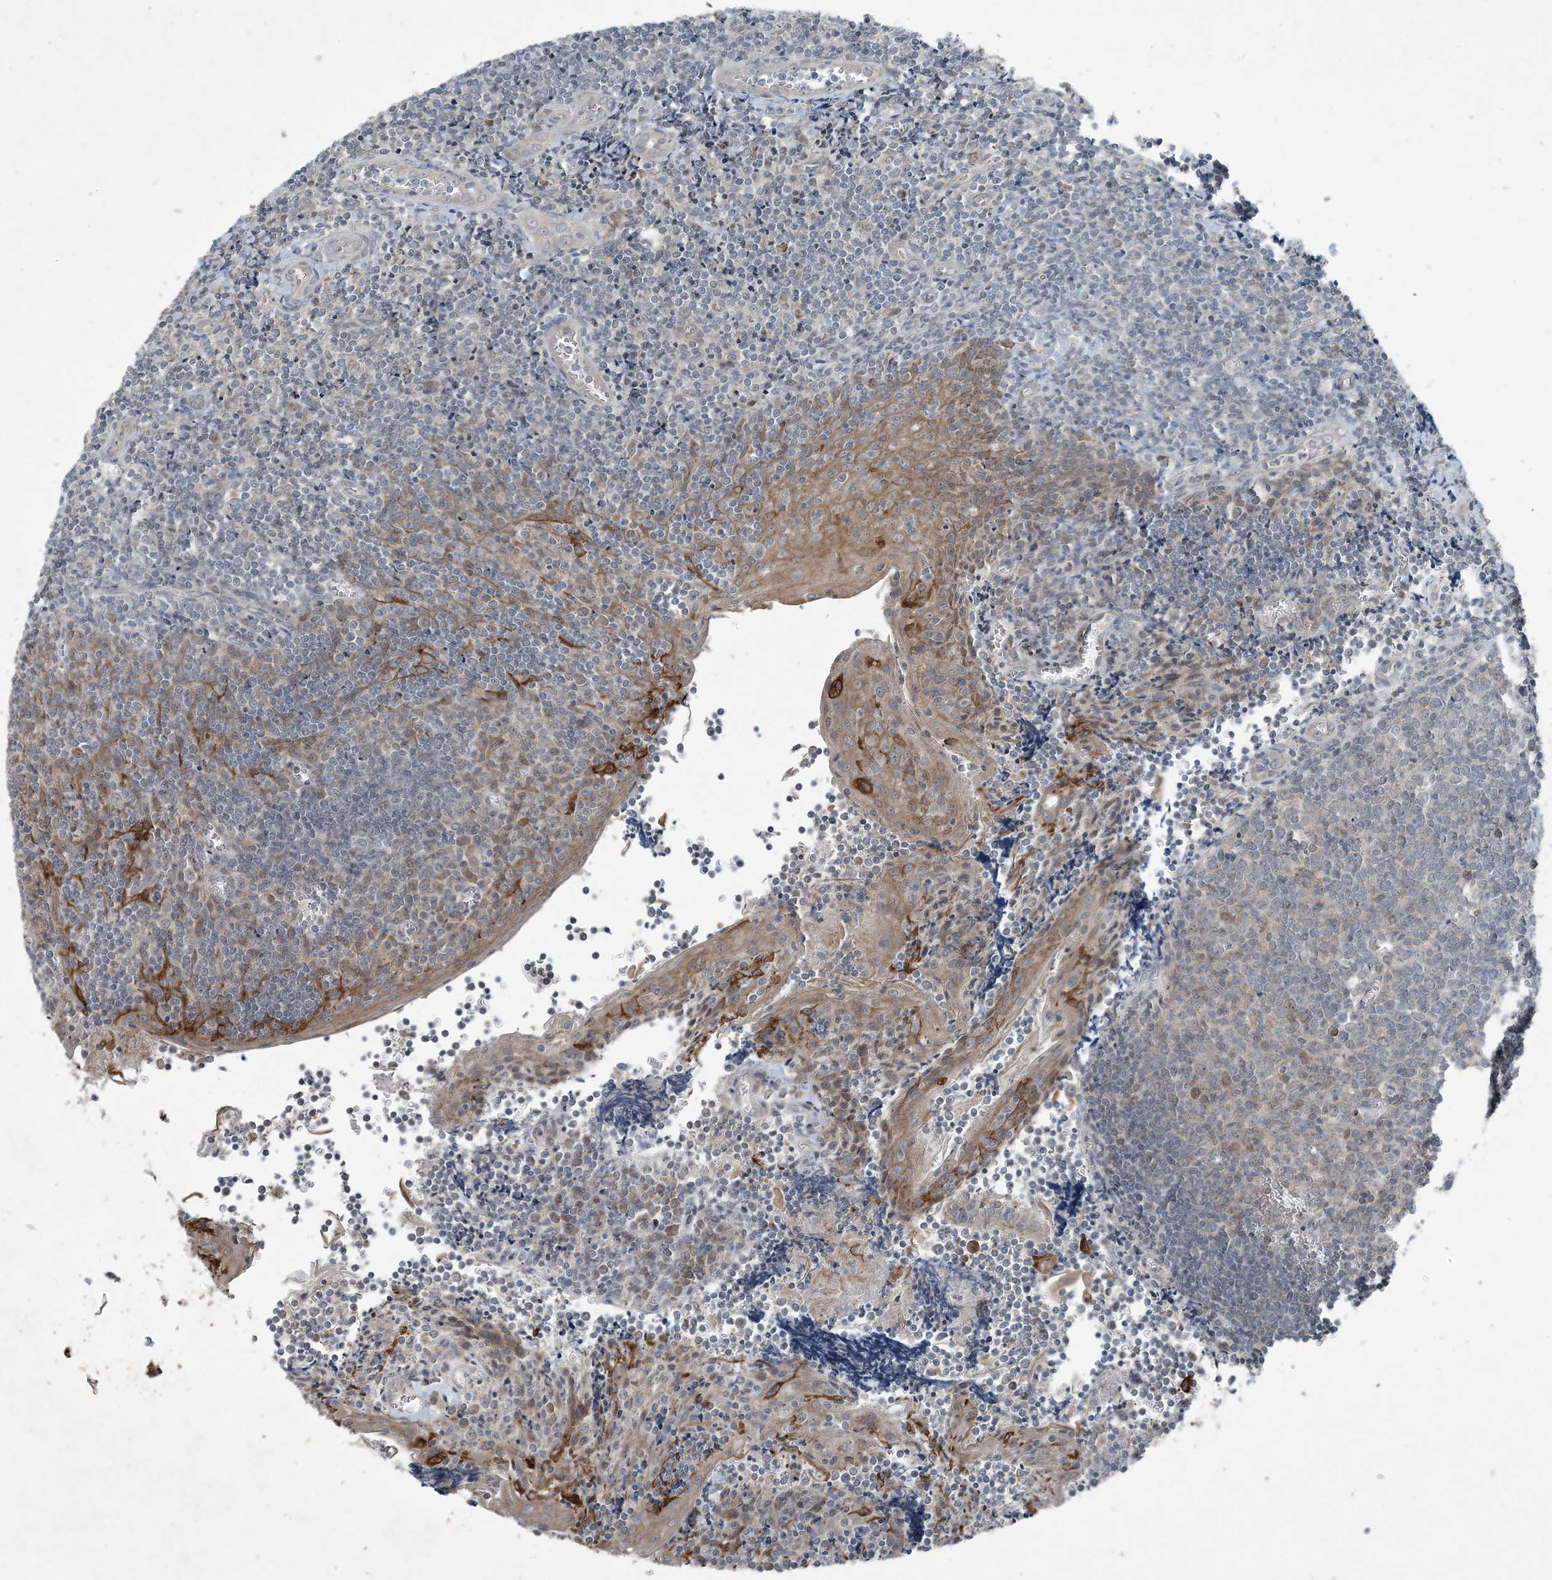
{"staining": {"intensity": "weak", "quantity": "<25%", "location": "cytoplasmic/membranous"}, "tissue": "tonsil", "cell_type": "Germinal center cells", "image_type": "normal", "snomed": [{"axis": "morphology", "description": "Normal tissue, NOS"}, {"axis": "topography", "description": "Tonsil"}], "caption": "High magnification brightfield microscopy of benign tonsil stained with DAB (3,3'-diaminobenzidine) (brown) and counterstained with hematoxylin (blue): germinal center cells show no significant staining.", "gene": "PC", "patient": {"sex": "male", "age": 27}}